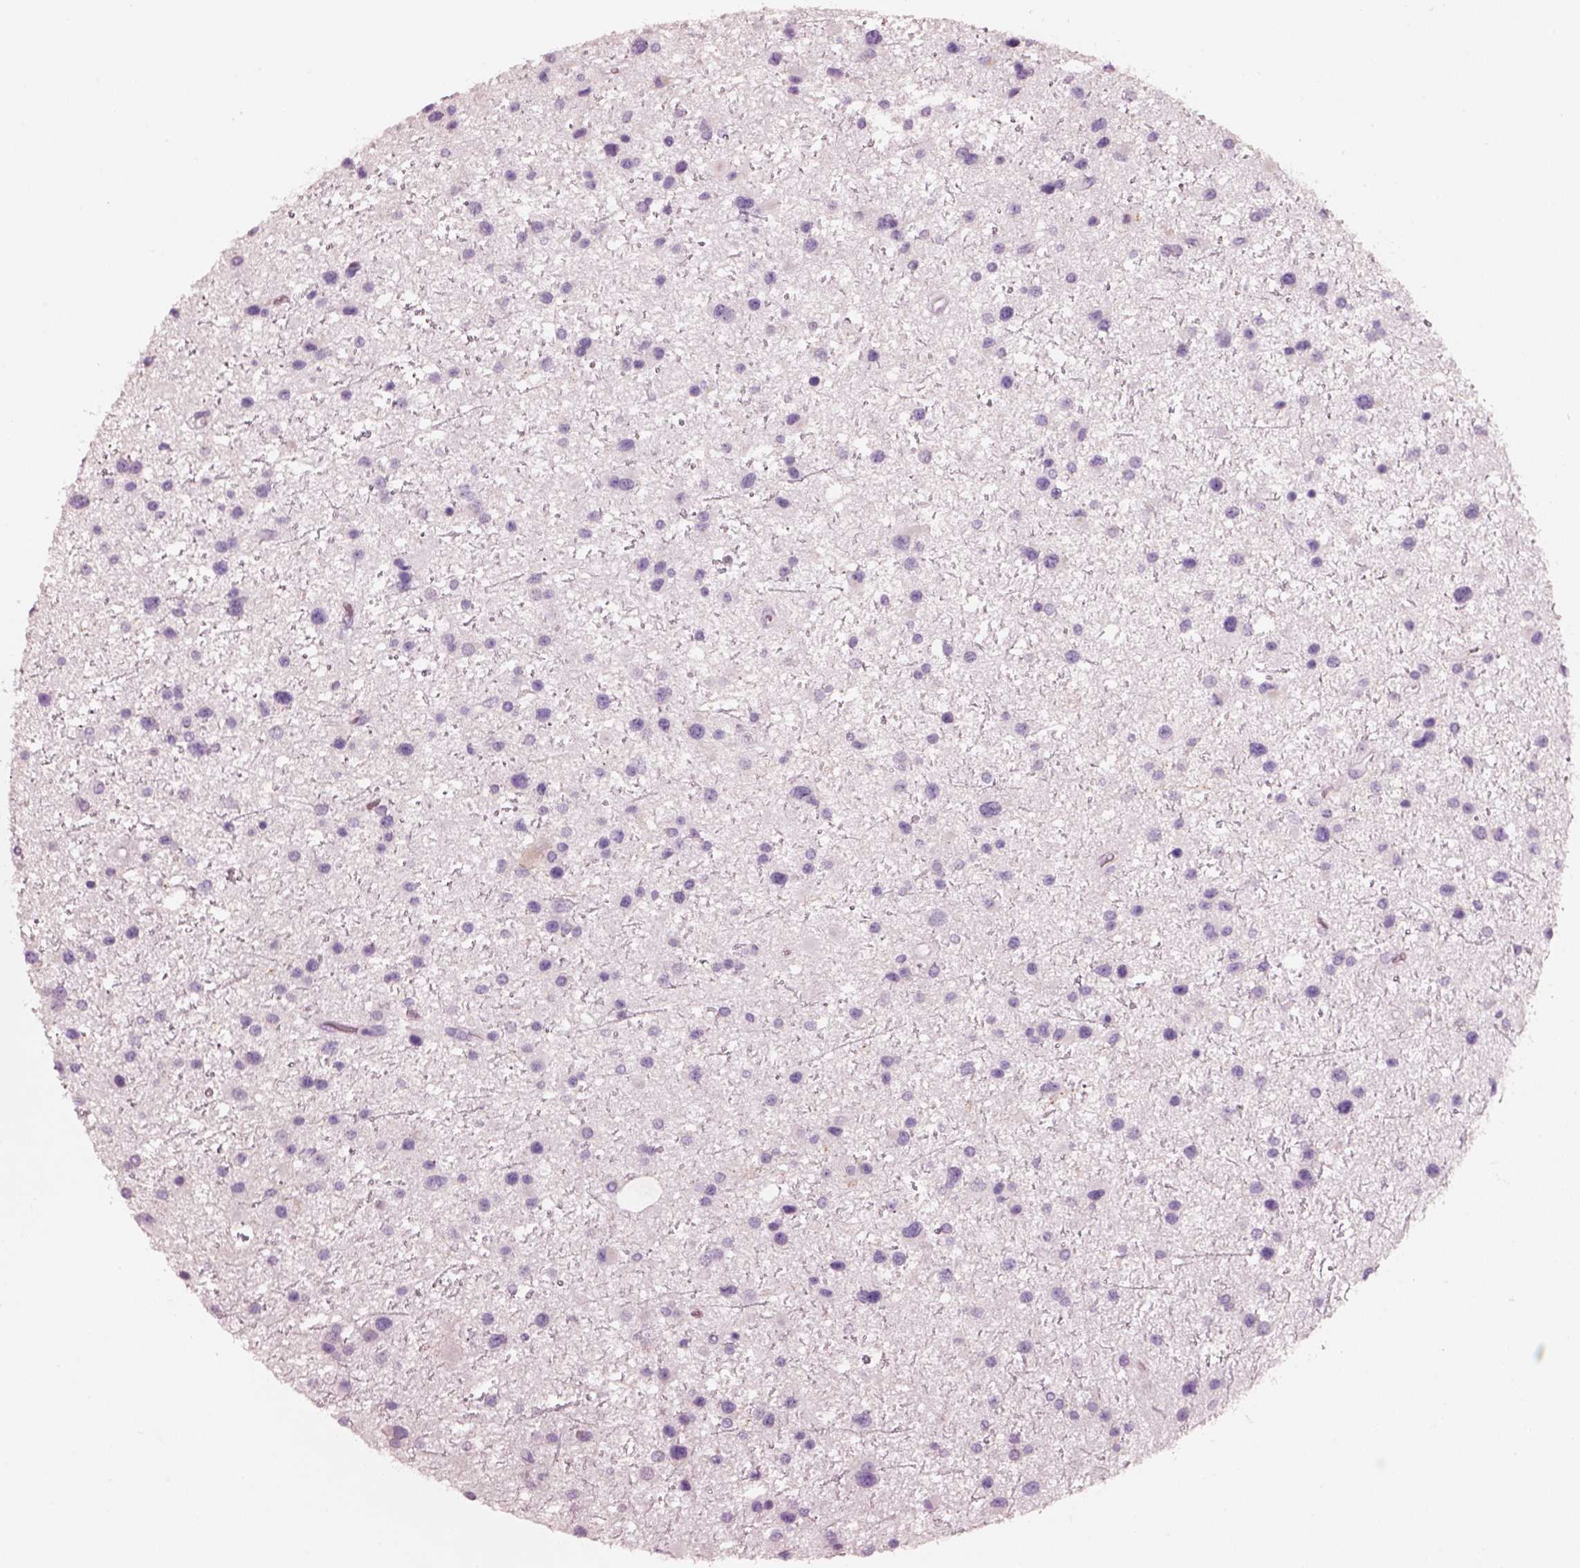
{"staining": {"intensity": "negative", "quantity": "none", "location": "none"}, "tissue": "glioma", "cell_type": "Tumor cells", "image_type": "cancer", "snomed": [{"axis": "morphology", "description": "Glioma, malignant, Low grade"}, {"axis": "topography", "description": "Brain"}], "caption": "Tumor cells show no significant positivity in glioma.", "gene": "PNOC", "patient": {"sex": "female", "age": 32}}